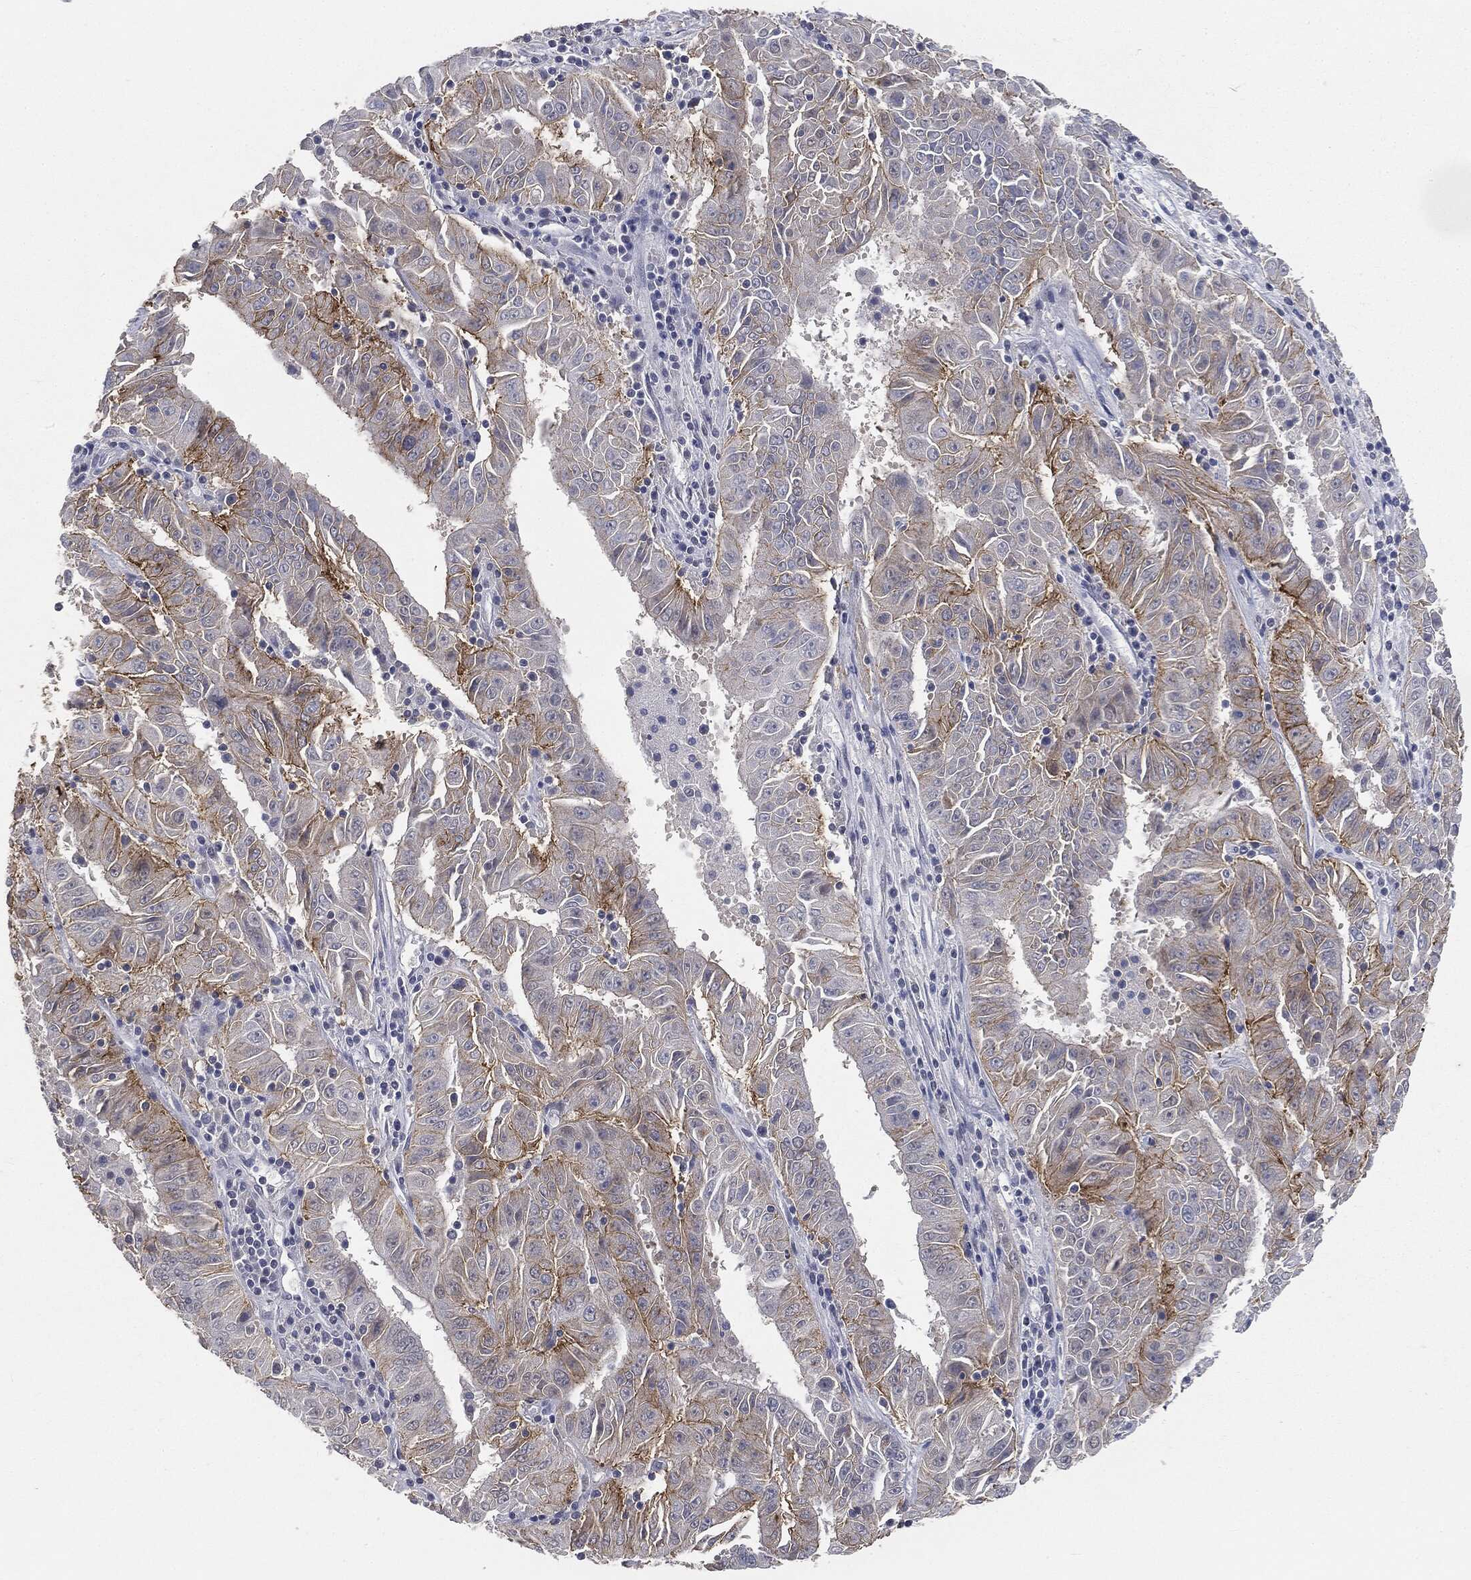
{"staining": {"intensity": "strong", "quantity": "<25%", "location": "cytoplasmic/membranous"}, "tissue": "pancreatic cancer", "cell_type": "Tumor cells", "image_type": "cancer", "snomed": [{"axis": "morphology", "description": "Adenocarcinoma, NOS"}, {"axis": "topography", "description": "Pancreas"}], "caption": "This is a histology image of immunohistochemistry staining of adenocarcinoma (pancreatic), which shows strong staining in the cytoplasmic/membranous of tumor cells.", "gene": "SLC2A2", "patient": {"sex": "male", "age": 63}}